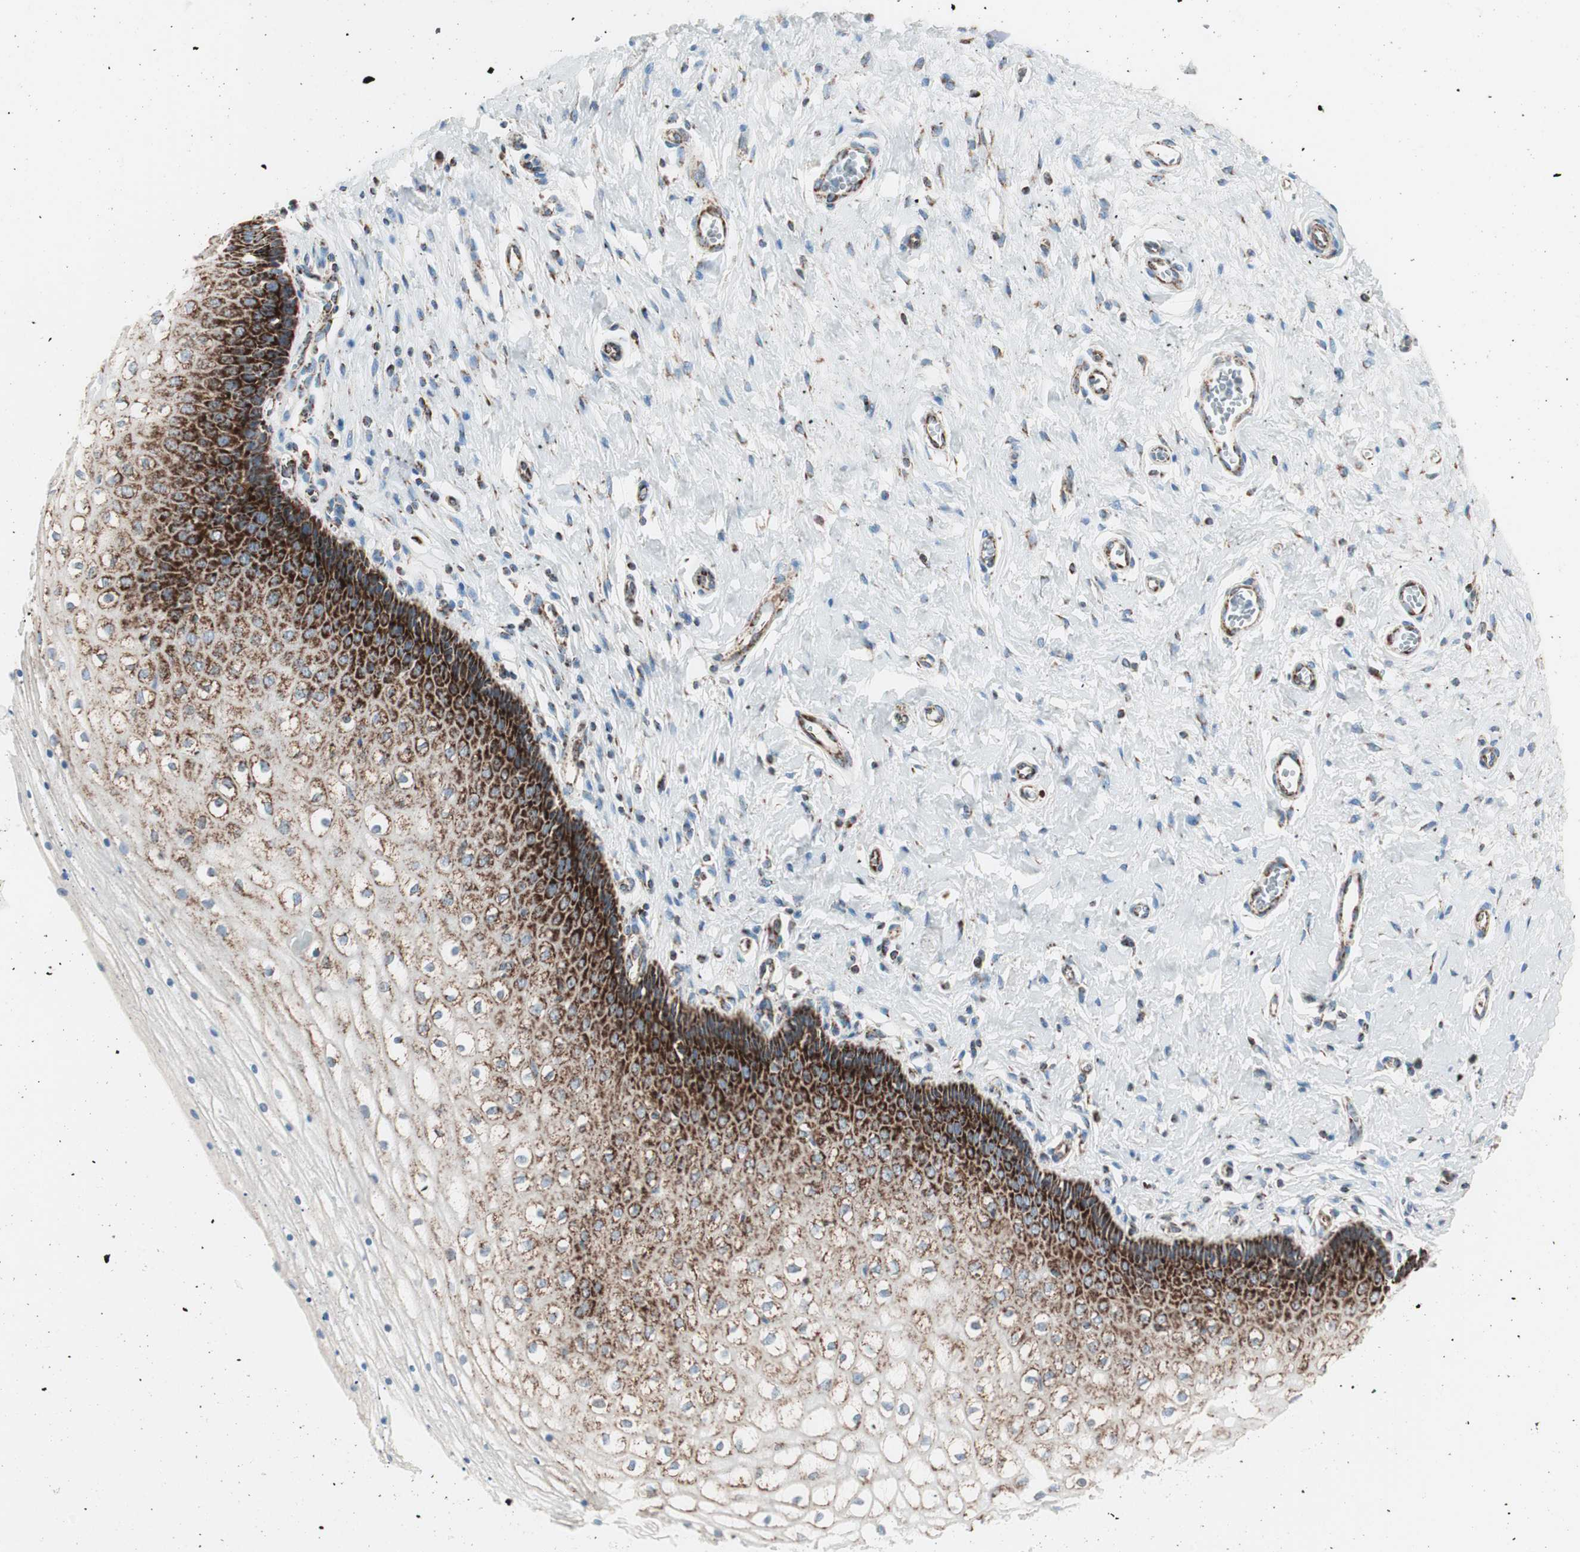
{"staining": {"intensity": "strong", "quantity": "25%-75%", "location": "cytoplasmic/membranous"}, "tissue": "vagina", "cell_type": "Squamous epithelial cells", "image_type": "normal", "snomed": [{"axis": "morphology", "description": "Normal tissue, NOS"}, {"axis": "topography", "description": "Soft tissue"}, {"axis": "topography", "description": "Vagina"}], "caption": "This image exhibits immunohistochemistry staining of normal vagina, with high strong cytoplasmic/membranous staining in approximately 25%-75% of squamous epithelial cells.", "gene": "TOMM20", "patient": {"sex": "female", "age": 61}}